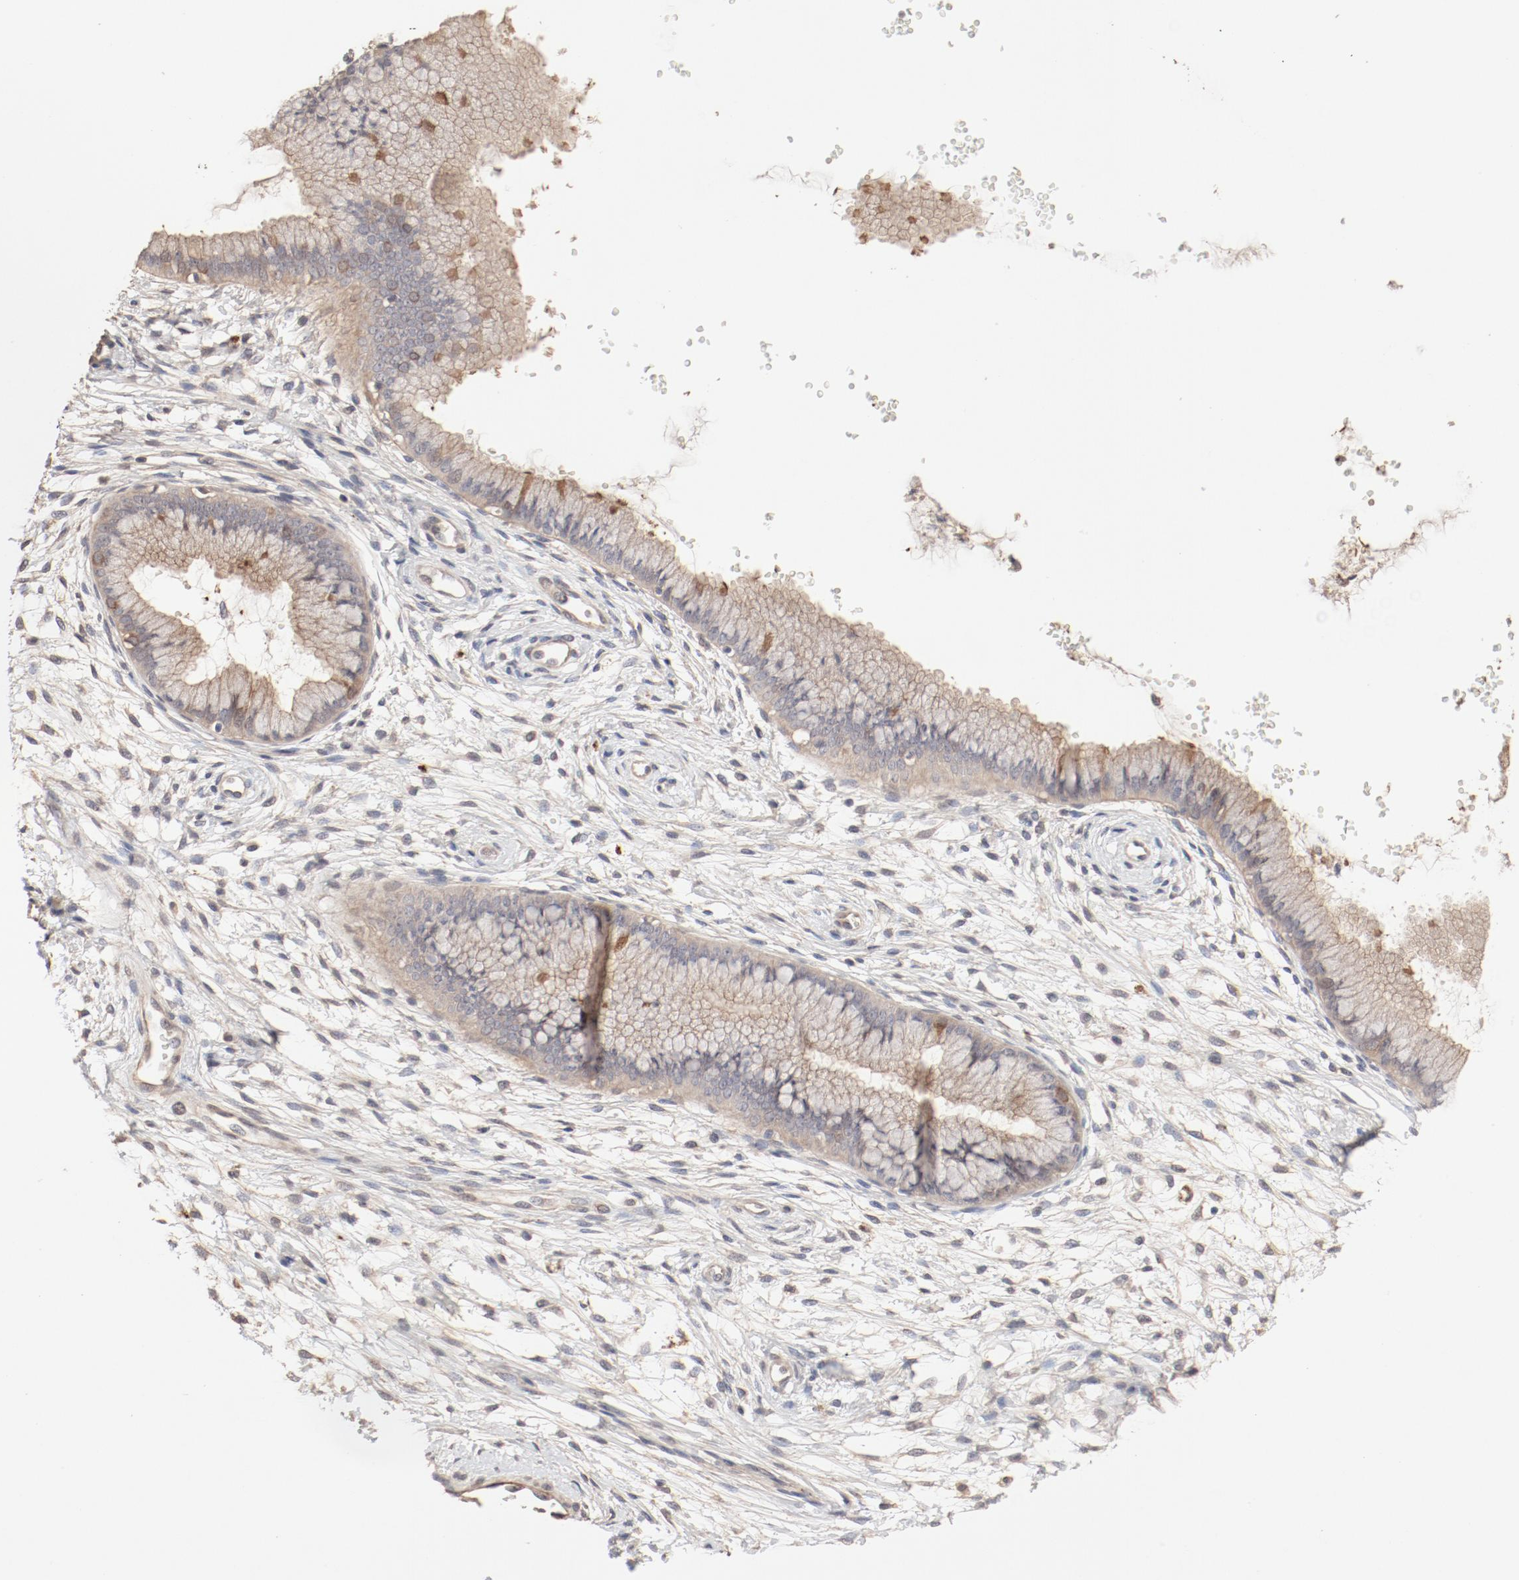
{"staining": {"intensity": "moderate", "quantity": ">75%", "location": "cytoplasmic/membranous"}, "tissue": "cervix", "cell_type": "Glandular cells", "image_type": "normal", "snomed": [{"axis": "morphology", "description": "Normal tissue, NOS"}, {"axis": "topography", "description": "Cervix"}], "caption": "Protein staining by immunohistochemistry (IHC) reveals moderate cytoplasmic/membranous expression in approximately >75% of glandular cells in benign cervix.", "gene": "IL3RA", "patient": {"sex": "female", "age": 39}}